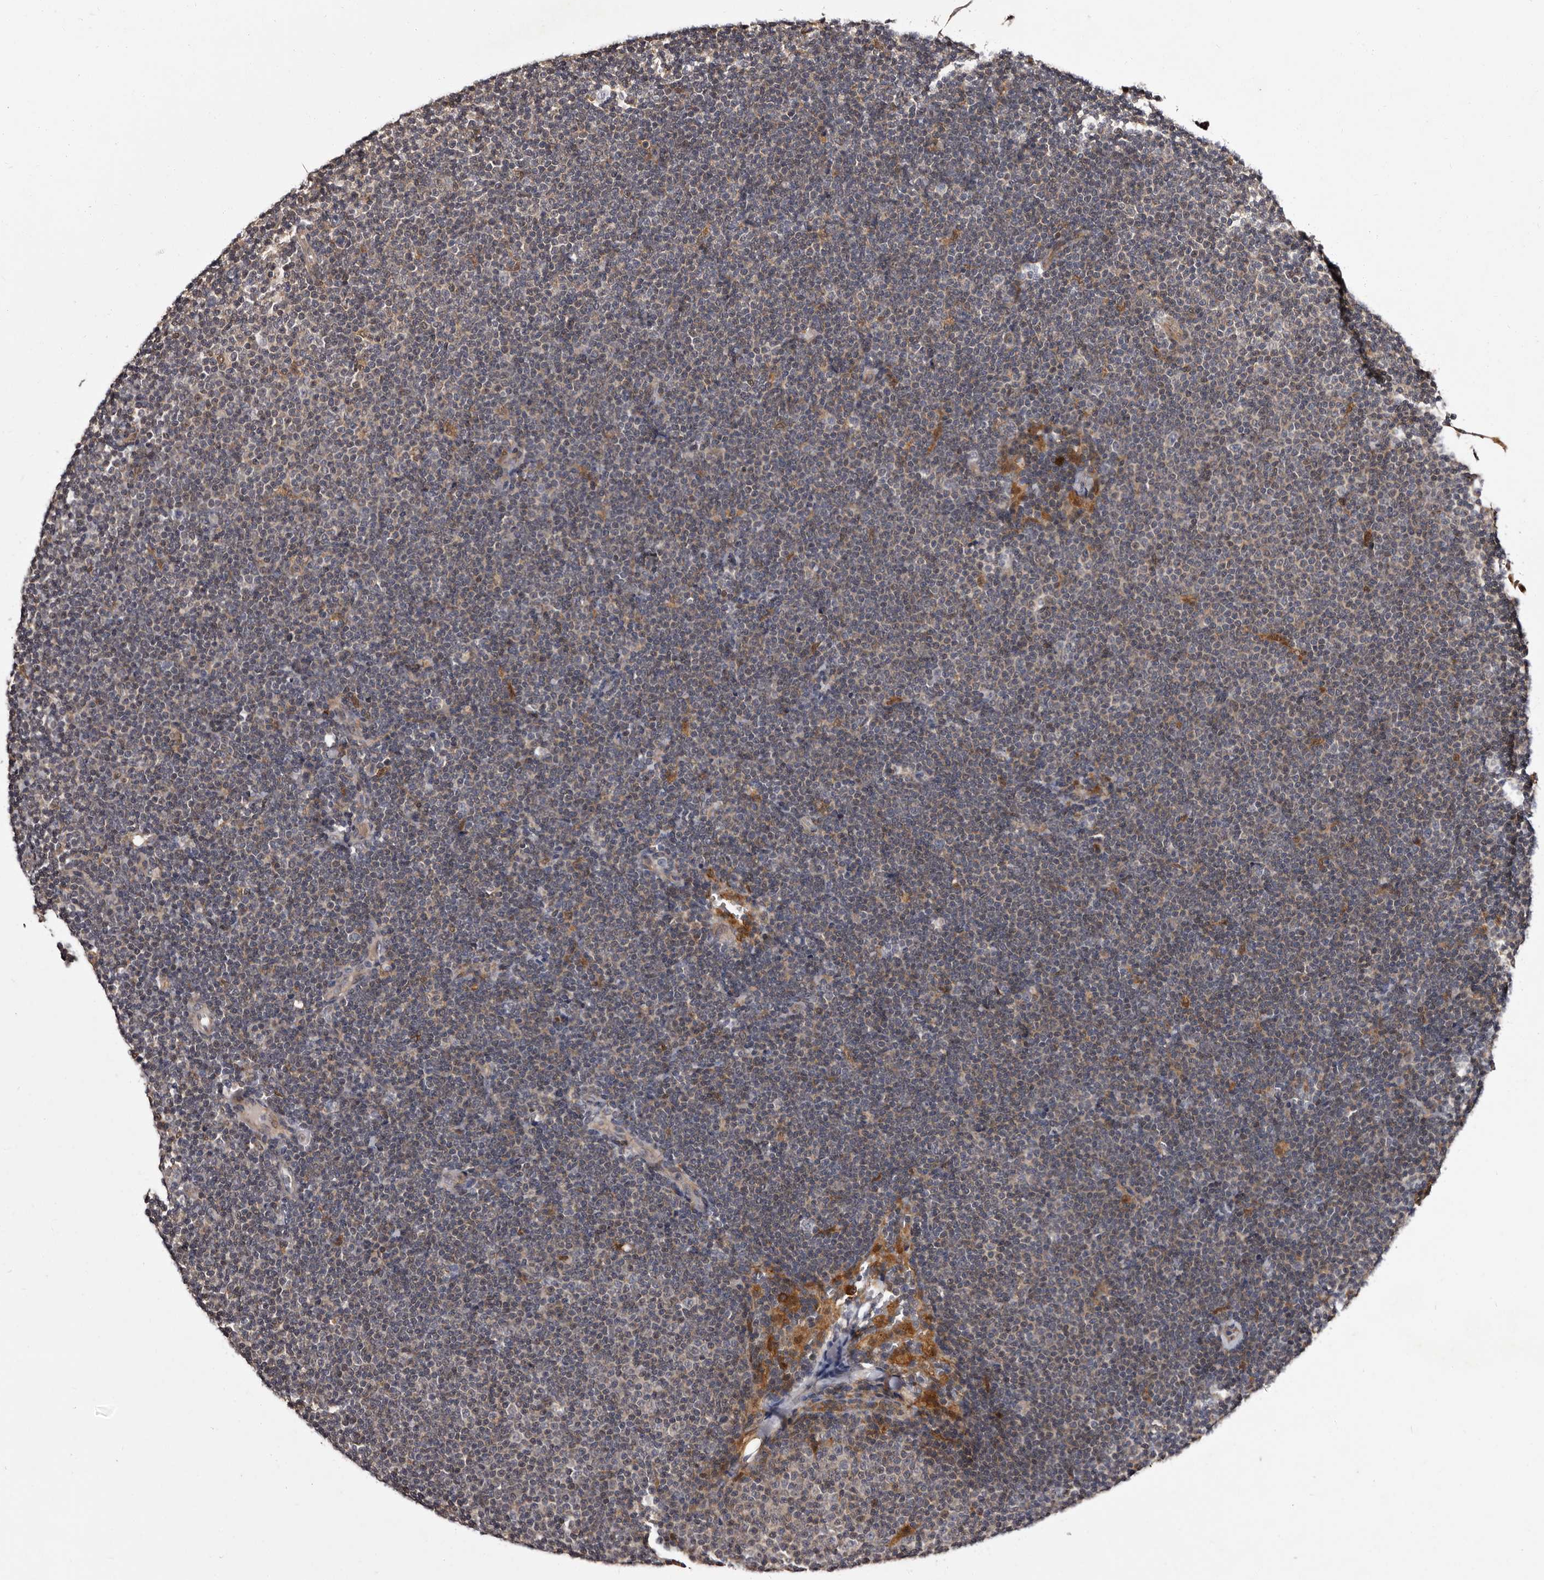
{"staining": {"intensity": "weak", "quantity": "<25%", "location": "cytoplasmic/membranous"}, "tissue": "lymphoma", "cell_type": "Tumor cells", "image_type": "cancer", "snomed": [{"axis": "morphology", "description": "Malignant lymphoma, non-Hodgkin's type, Low grade"}, {"axis": "topography", "description": "Lymph node"}], "caption": "DAB immunohistochemical staining of human lymphoma exhibits no significant positivity in tumor cells.", "gene": "DNPH1", "patient": {"sex": "female", "age": 53}}